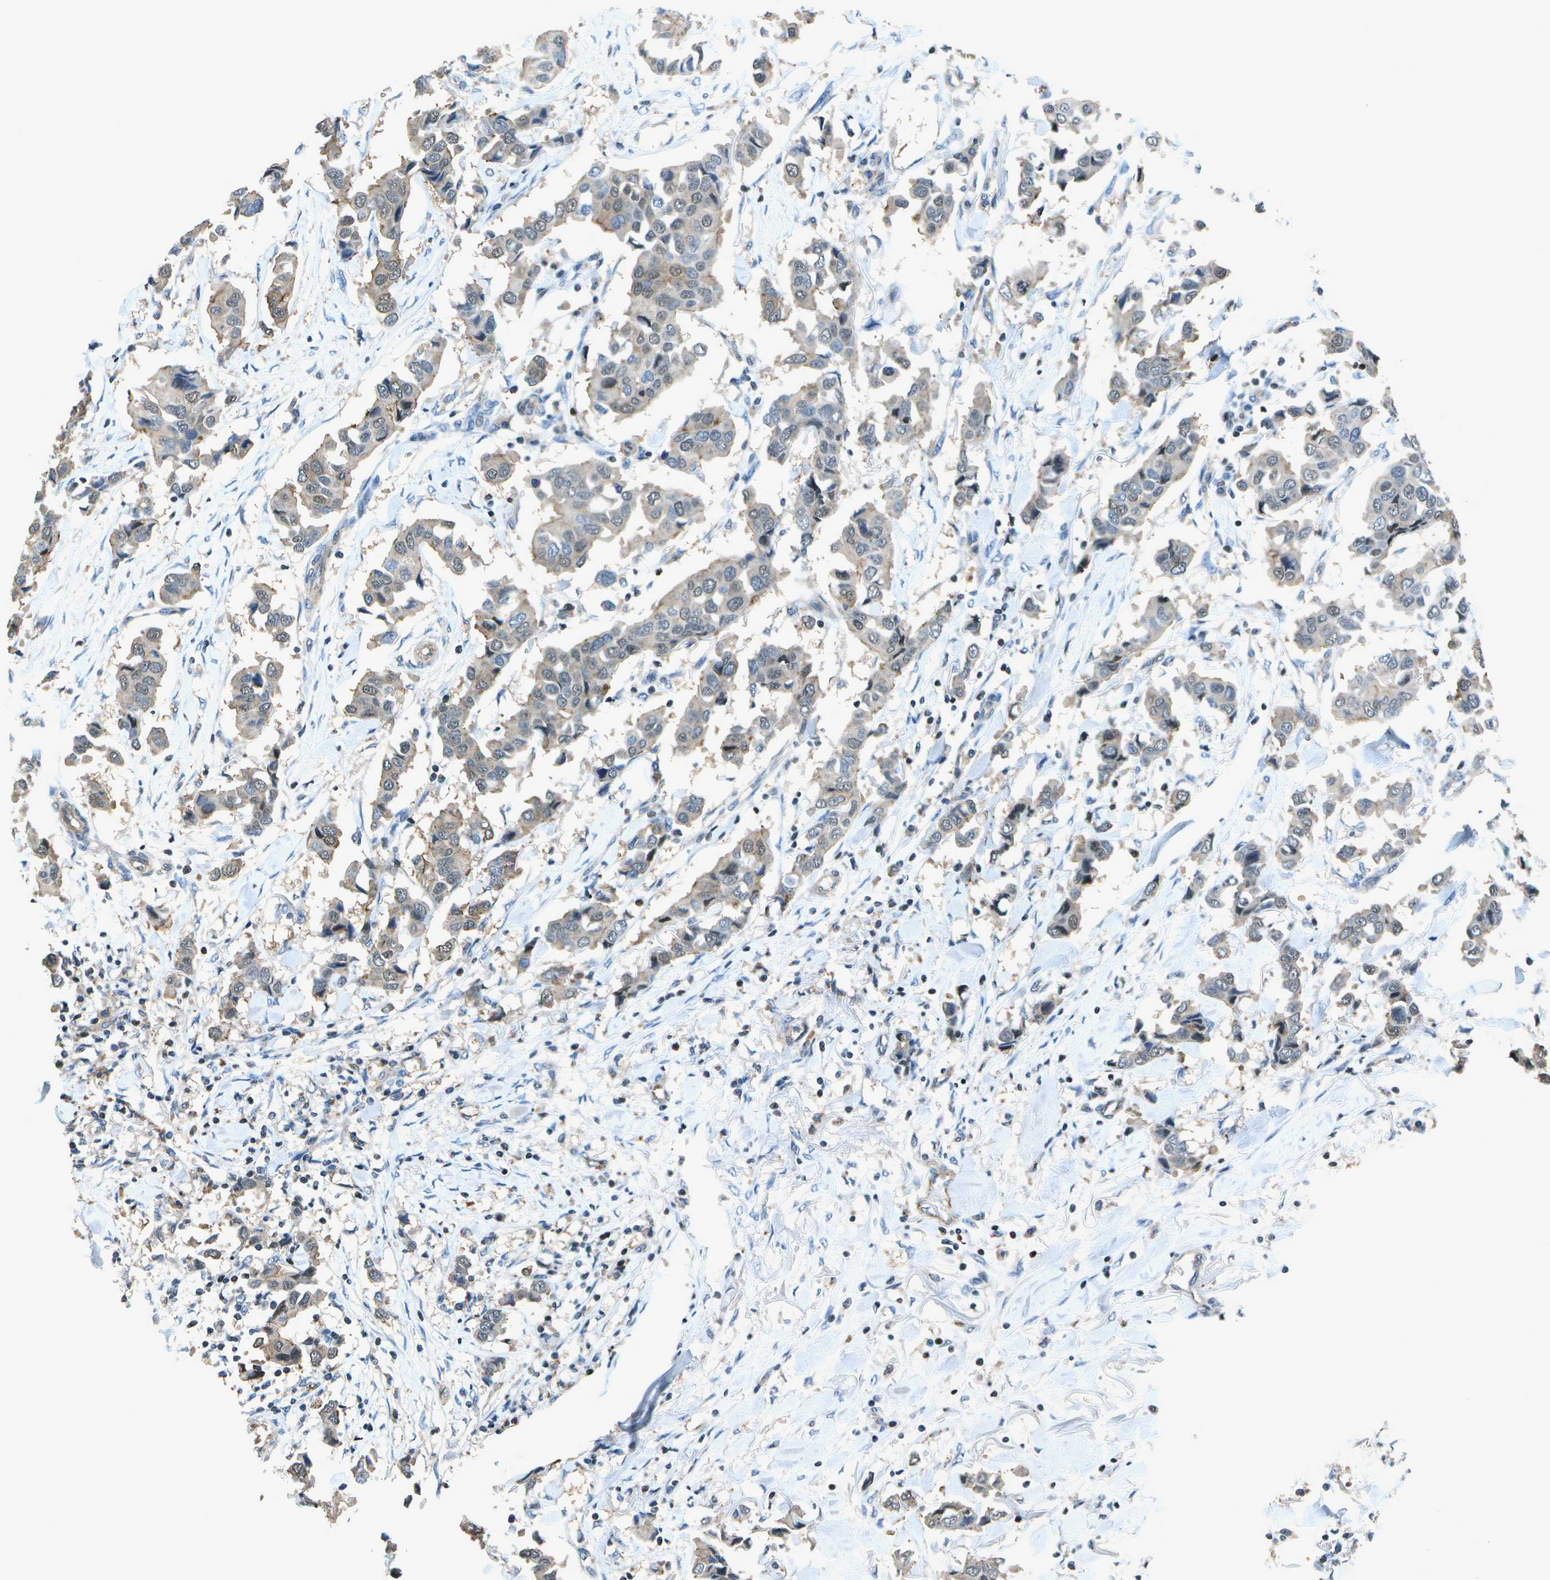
{"staining": {"intensity": "moderate", "quantity": "<25%", "location": "cytoplasmic/membranous,nuclear"}, "tissue": "breast cancer", "cell_type": "Tumor cells", "image_type": "cancer", "snomed": [{"axis": "morphology", "description": "Duct carcinoma"}, {"axis": "topography", "description": "Breast"}], "caption": "Intraductal carcinoma (breast) tissue reveals moderate cytoplasmic/membranous and nuclear positivity in about <25% of tumor cells", "gene": "PDLIM1", "patient": {"sex": "female", "age": 80}}